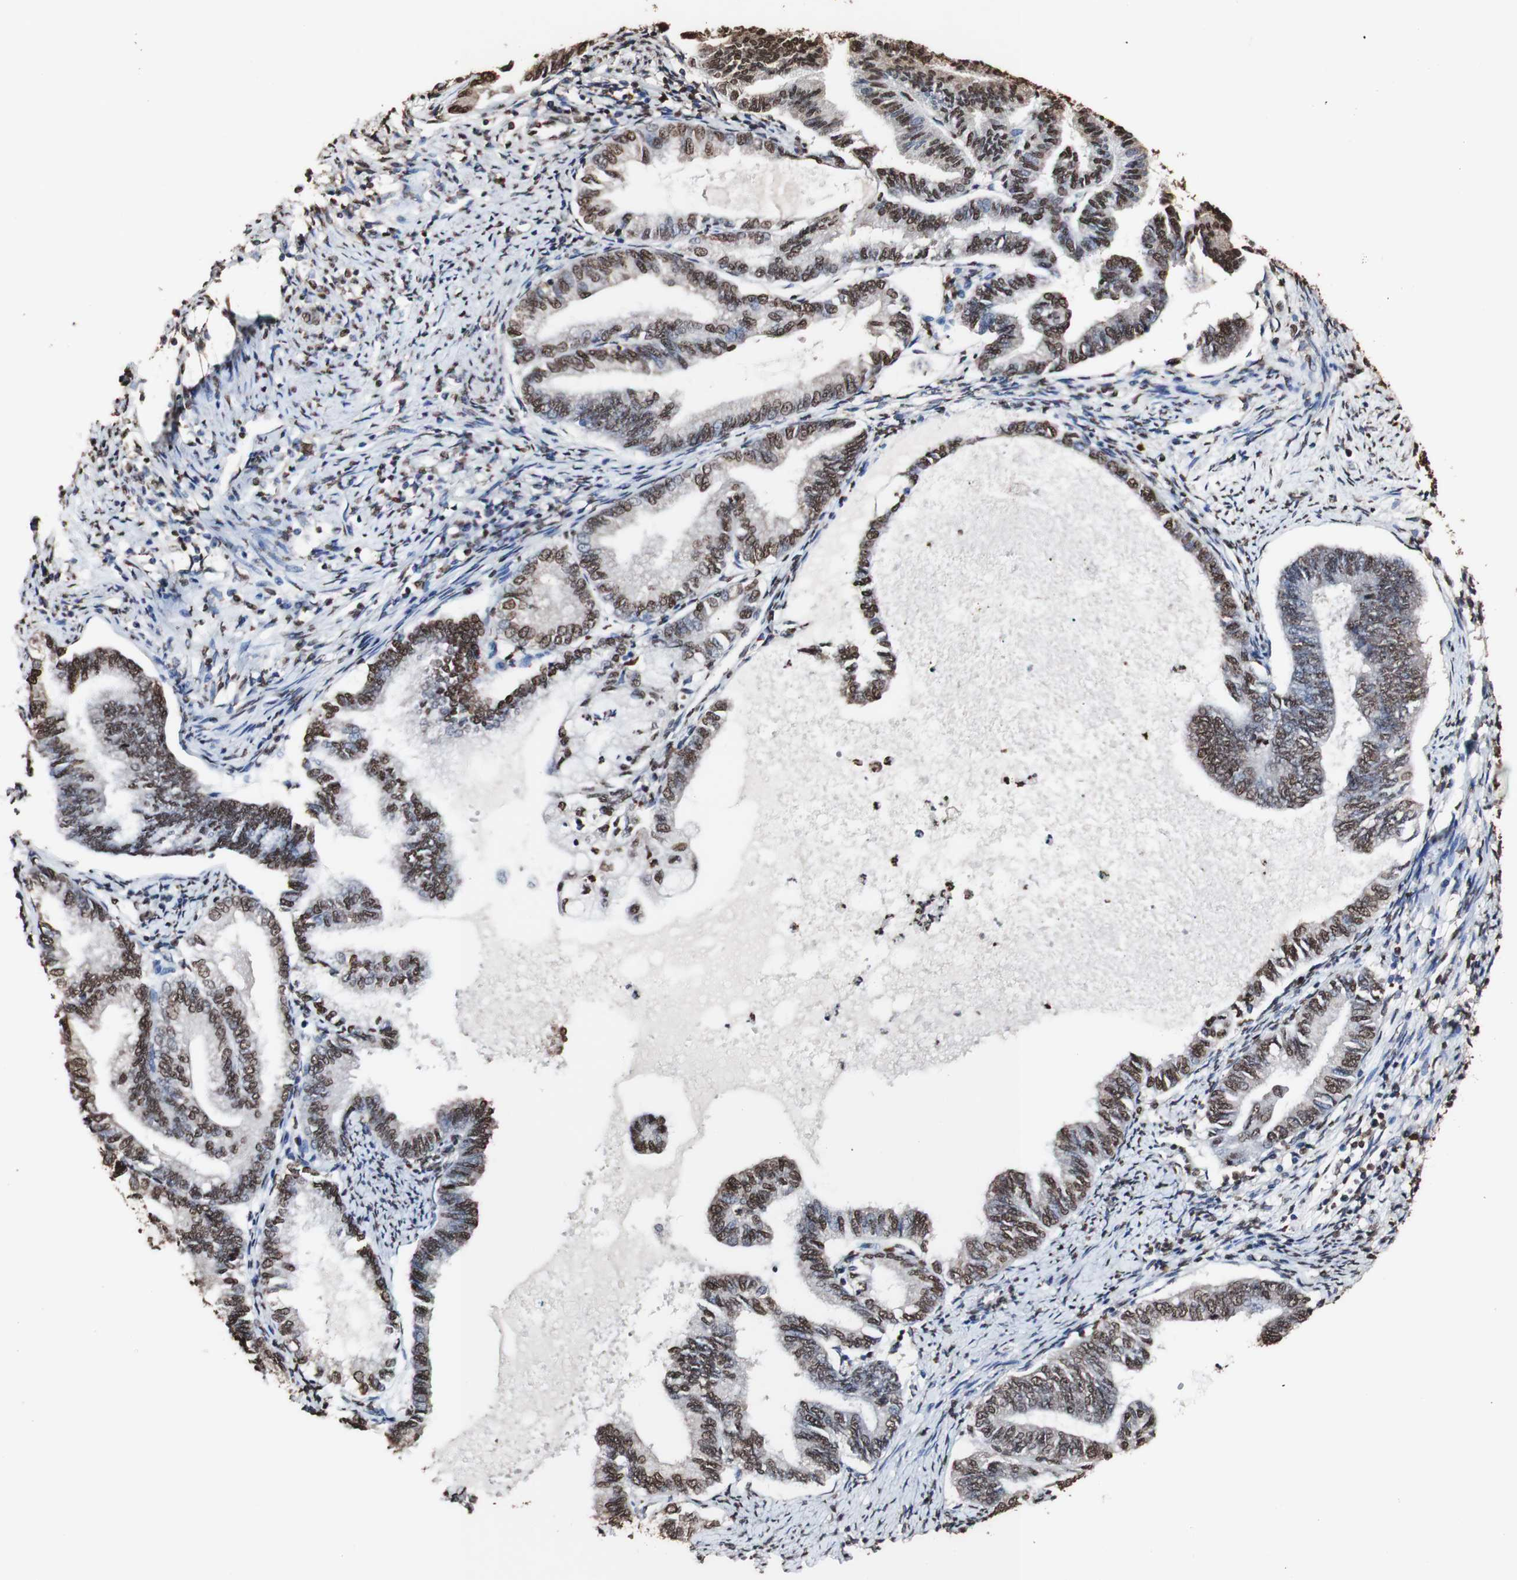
{"staining": {"intensity": "strong", "quantity": ">75%", "location": "cytoplasmic/membranous,nuclear"}, "tissue": "endometrial cancer", "cell_type": "Tumor cells", "image_type": "cancer", "snomed": [{"axis": "morphology", "description": "Adenocarcinoma, NOS"}, {"axis": "topography", "description": "Endometrium"}], "caption": "Endometrial cancer stained for a protein (brown) exhibits strong cytoplasmic/membranous and nuclear positive expression in about >75% of tumor cells.", "gene": "PIDD1", "patient": {"sex": "female", "age": 86}}